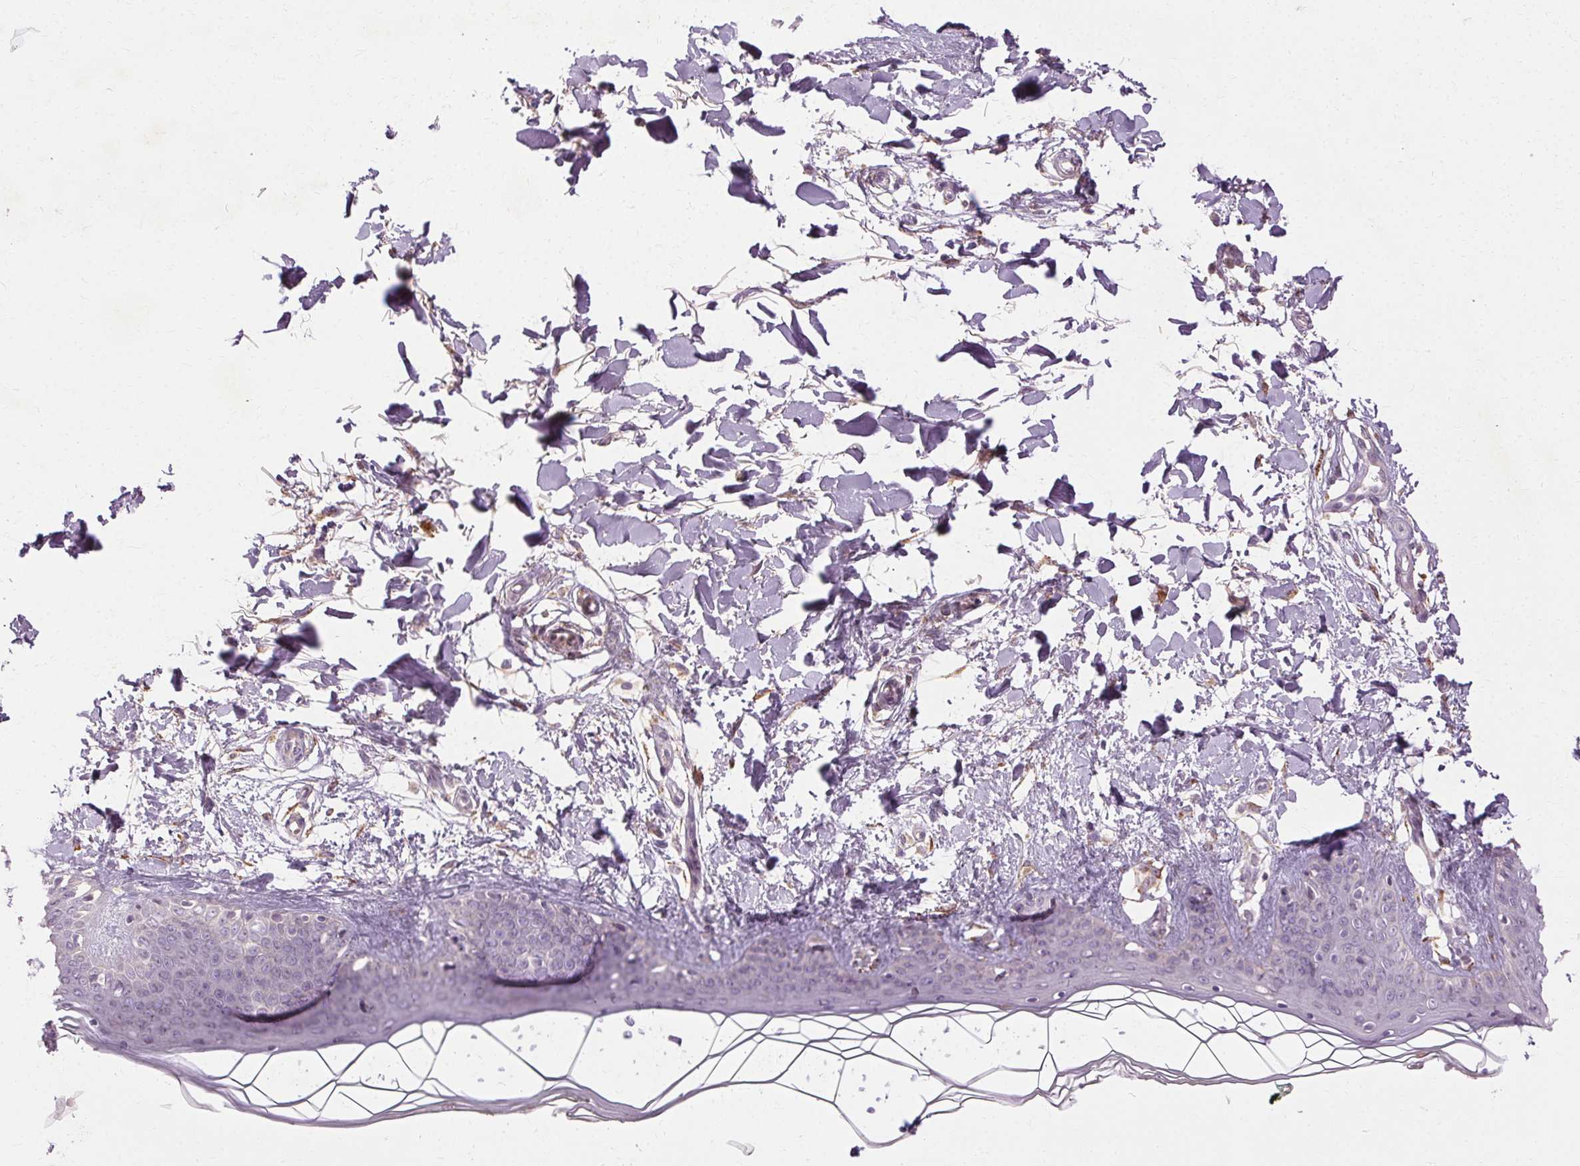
{"staining": {"intensity": "negative", "quantity": "none", "location": "none"}, "tissue": "skin", "cell_type": "Fibroblasts", "image_type": "normal", "snomed": [{"axis": "morphology", "description": "Normal tissue, NOS"}, {"axis": "topography", "description": "Skin"}], "caption": "Fibroblasts show no significant protein expression in unremarkable skin. (Stains: DAB immunohistochemistry (IHC) with hematoxylin counter stain, Microscopy: brightfield microscopy at high magnification).", "gene": "REP15", "patient": {"sex": "female", "age": 34}}